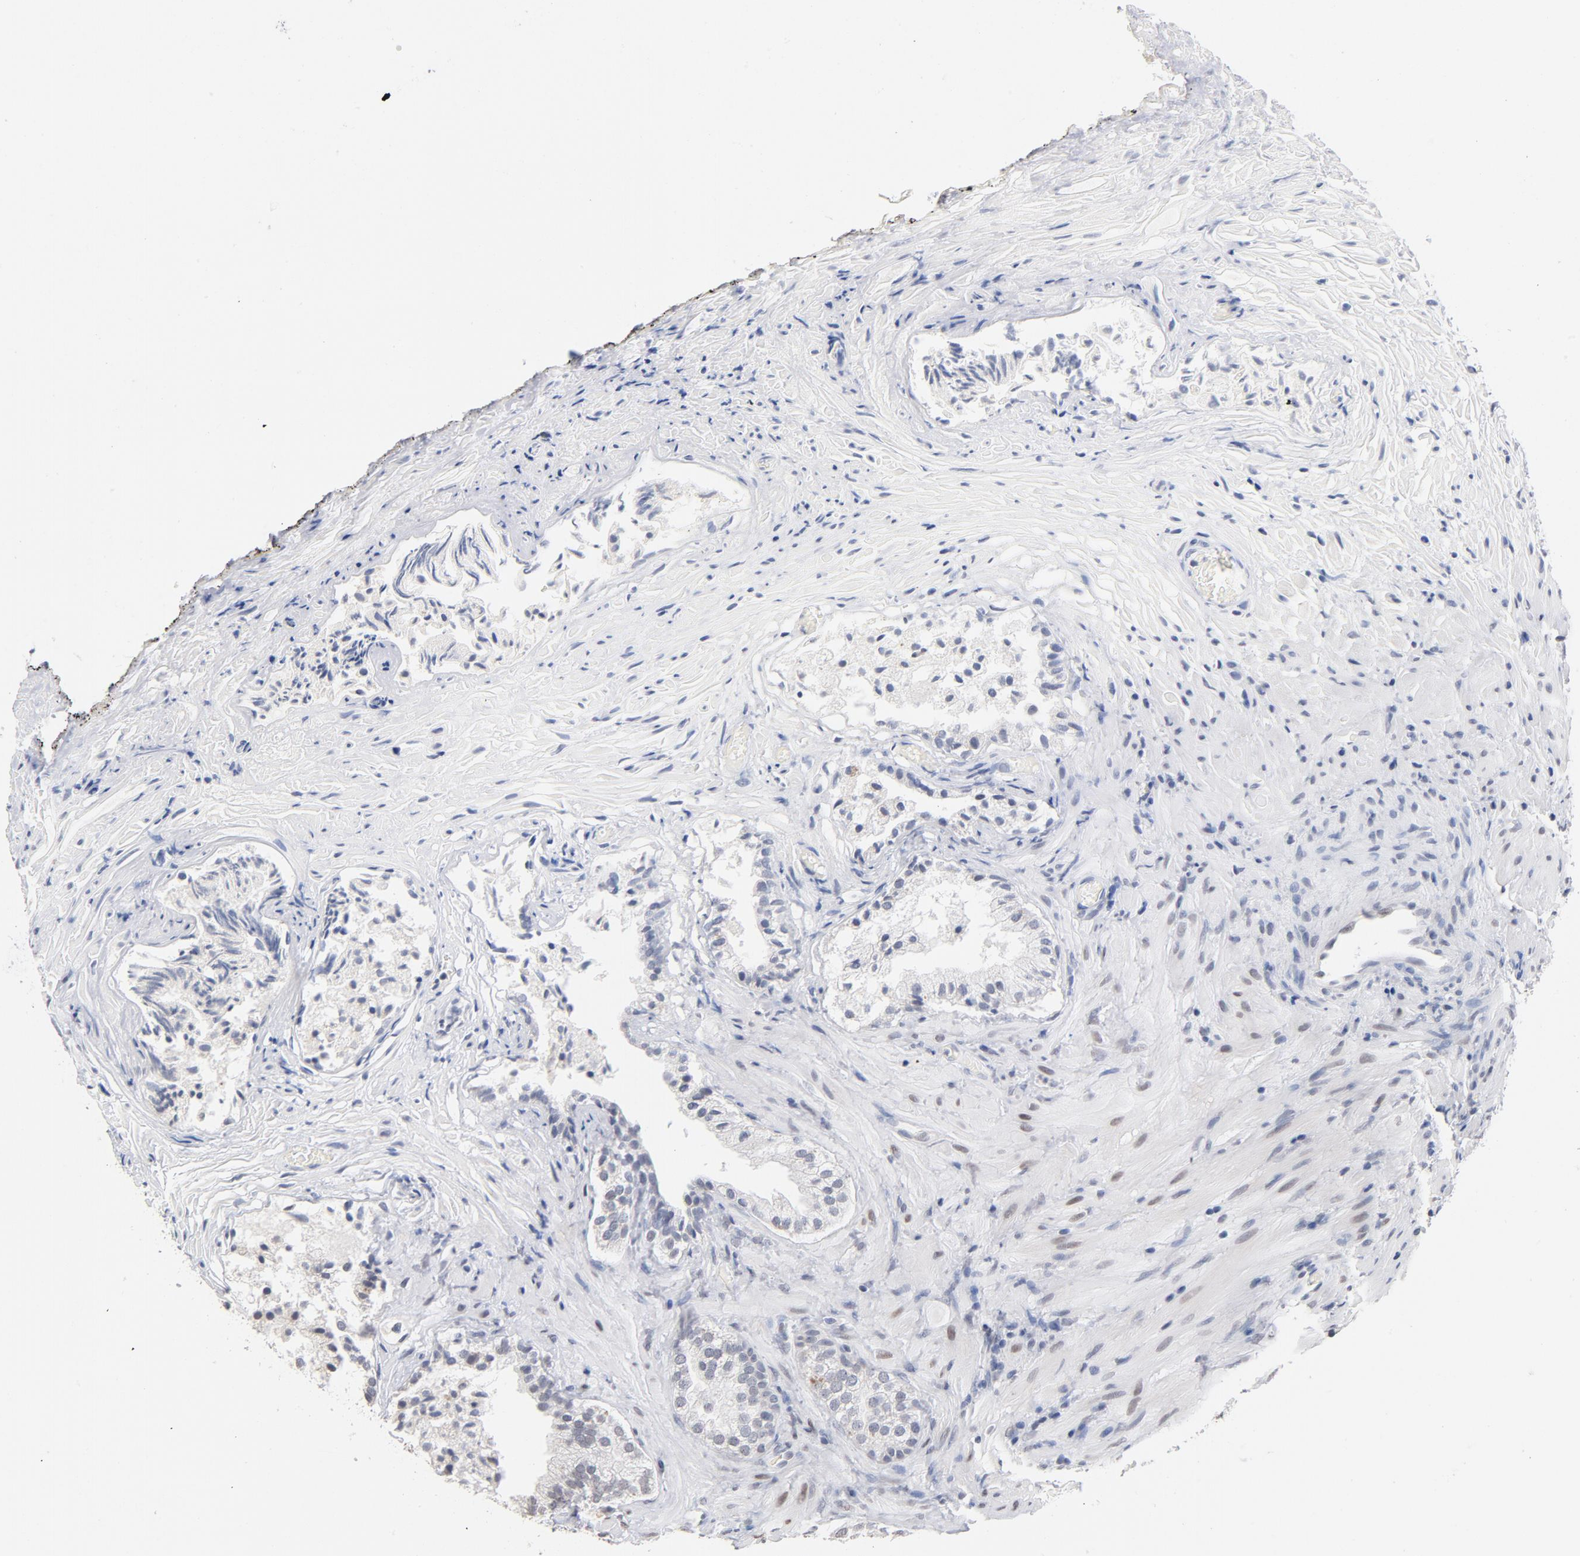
{"staining": {"intensity": "negative", "quantity": "none", "location": "none"}, "tissue": "prostate", "cell_type": "Glandular cells", "image_type": "normal", "snomed": [{"axis": "morphology", "description": "Normal tissue, NOS"}, {"axis": "topography", "description": "Prostate"}], "caption": "Immunohistochemistry histopathology image of unremarkable prostate: human prostate stained with DAB (3,3'-diaminobenzidine) displays no significant protein expression in glandular cells.", "gene": "RBM3", "patient": {"sex": "male", "age": 76}}